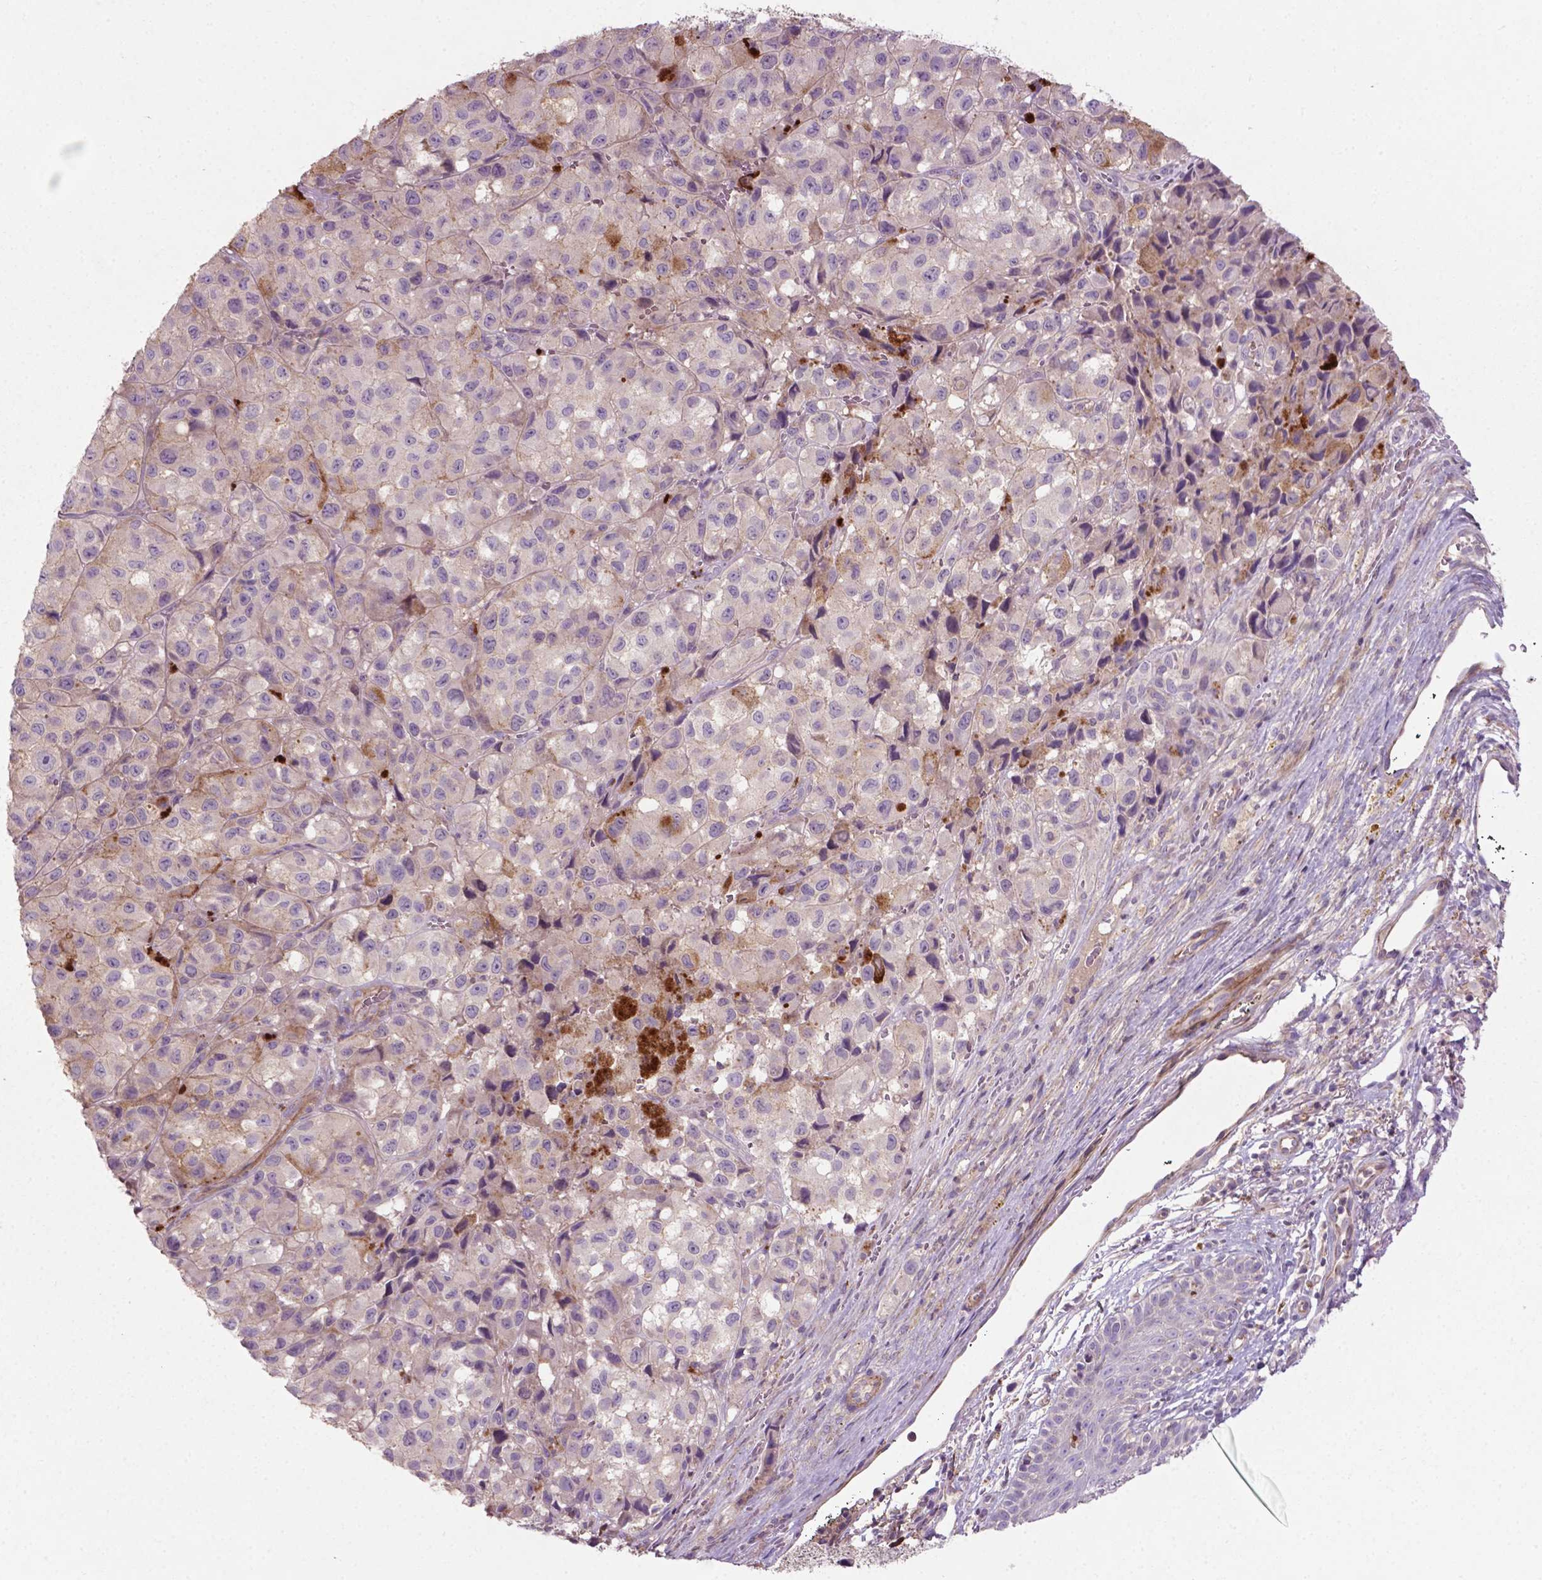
{"staining": {"intensity": "moderate", "quantity": "<25%", "location": "cytoplasmic/membranous"}, "tissue": "melanoma", "cell_type": "Tumor cells", "image_type": "cancer", "snomed": [{"axis": "morphology", "description": "Malignant melanoma, NOS"}, {"axis": "topography", "description": "Skin"}], "caption": "Immunohistochemical staining of human malignant melanoma exhibits low levels of moderate cytoplasmic/membranous staining in about <25% of tumor cells. (Brightfield microscopy of DAB IHC at high magnification).", "gene": "BMP4", "patient": {"sex": "male", "age": 93}}